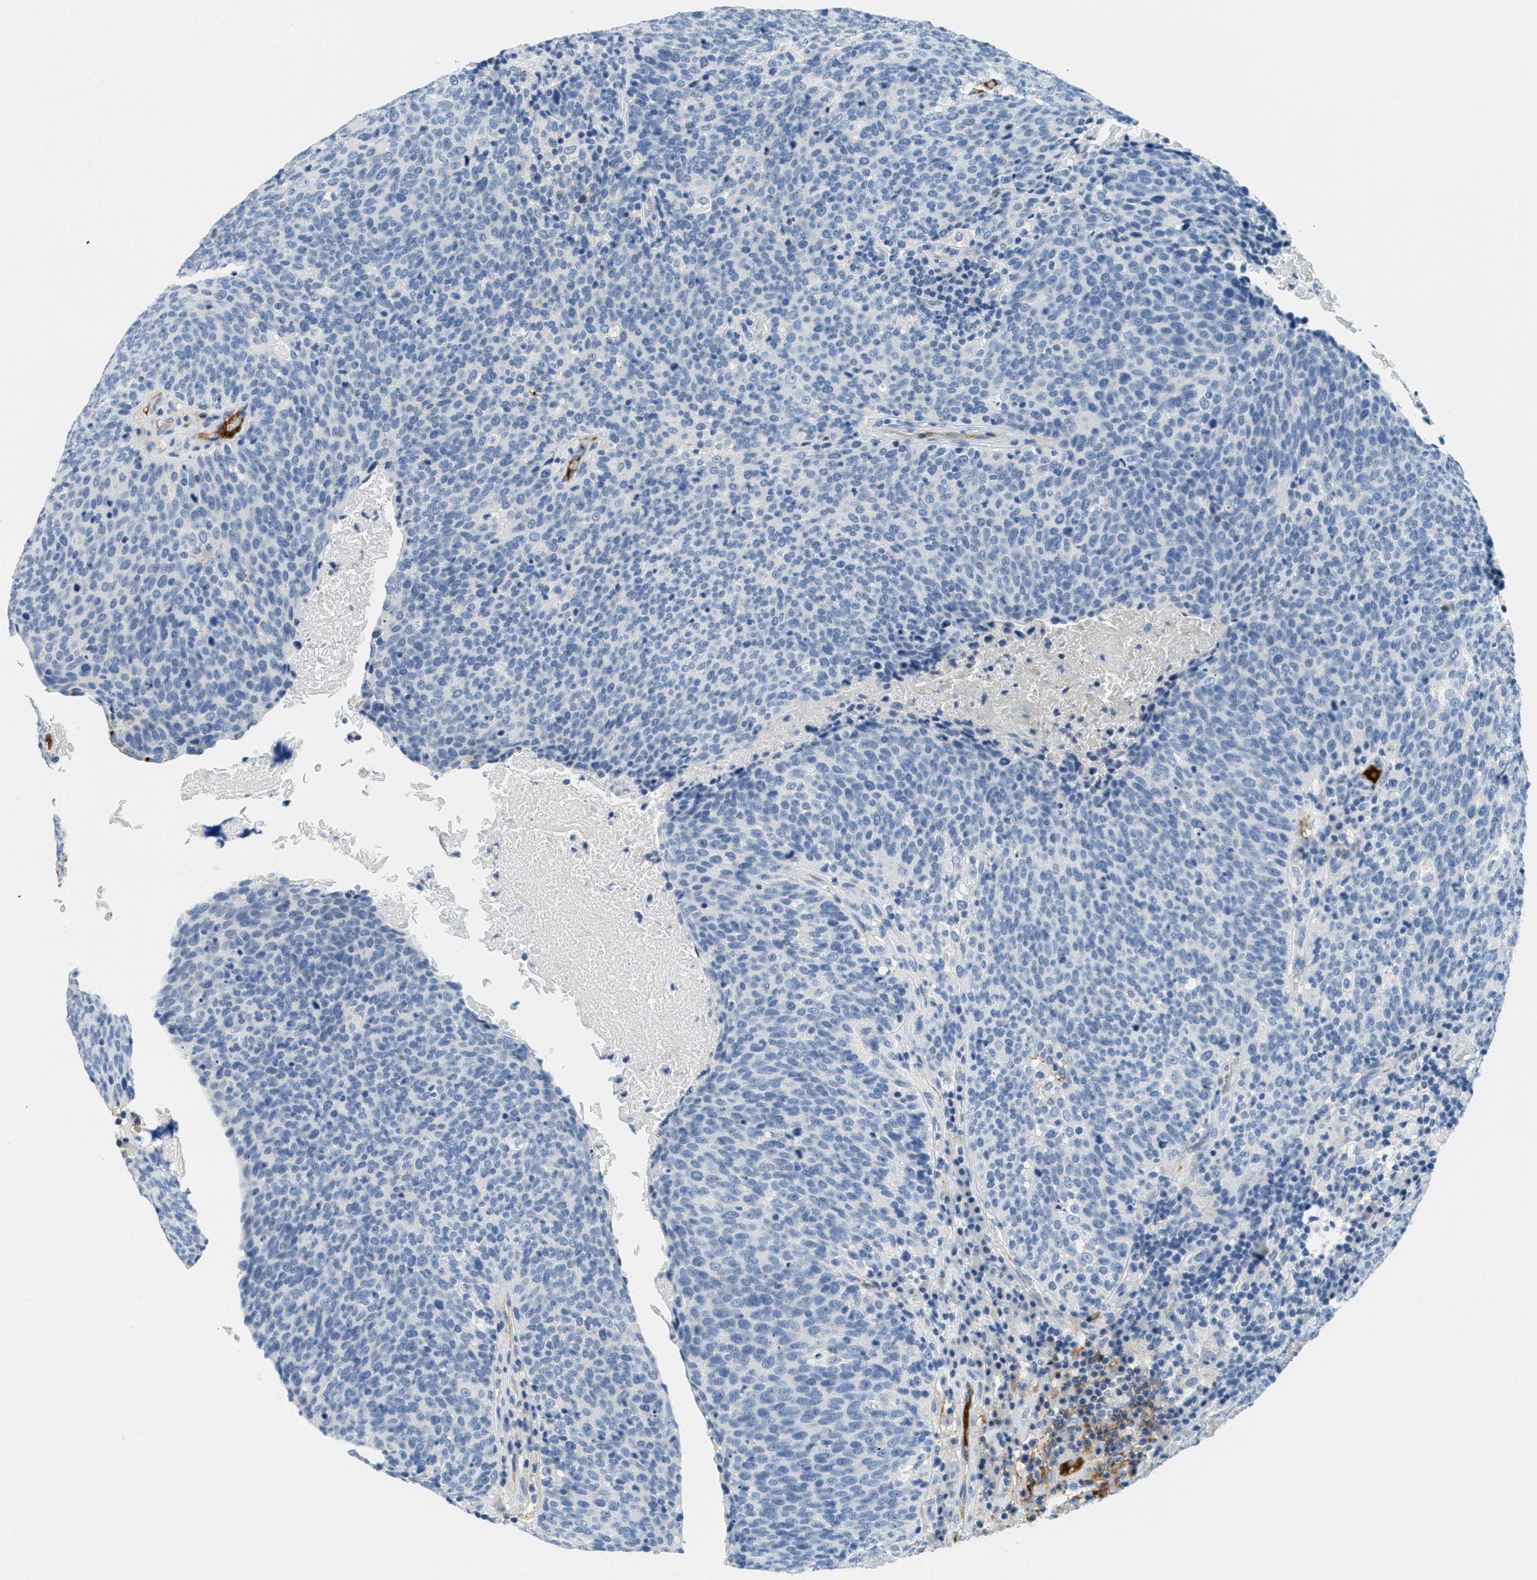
{"staining": {"intensity": "negative", "quantity": "none", "location": "none"}, "tissue": "head and neck cancer", "cell_type": "Tumor cells", "image_type": "cancer", "snomed": [{"axis": "morphology", "description": "Squamous cell carcinoma, NOS"}, {"axis": "morphology", "description": "Squamous cell carcinoma, metastatic, NOS"}, {"axis": "topography", "description": "Lymph node"}, {"axis": "topography", "description": "Head-Neck"}], "caption": "The photomicrograph displays no significant positivity in tumor cells of head and neck cancer.", "gene": "A2M", "patient": {"sex": "male", "age": 62}}